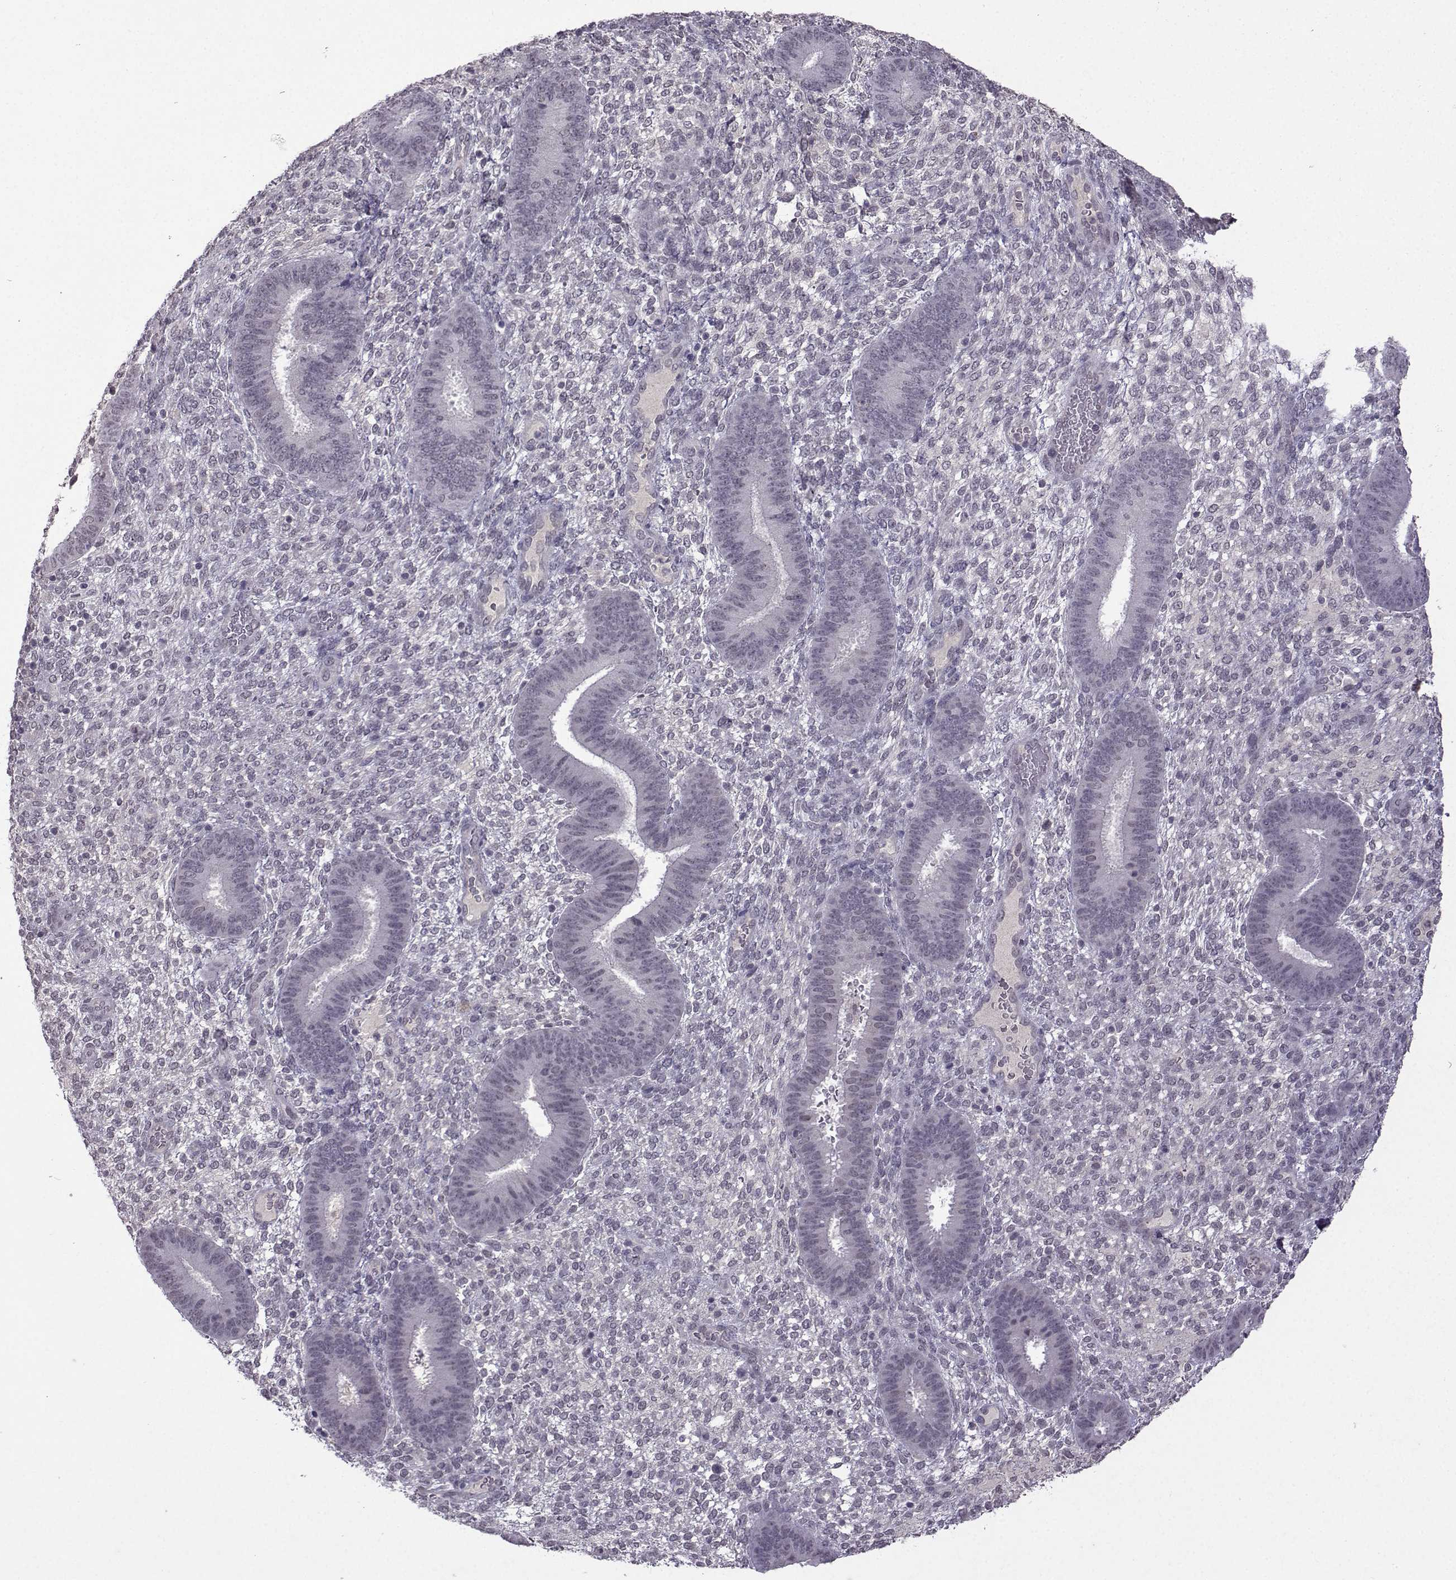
{"staining": {"intensity": "negative", "quantity": "none", "location": "none"}, "tissue": "endometrium", "cell_type": "Cells in endometrial stroma", "image_type": "normal", "snomed": [{"axis": "morphology", "description": "Normal tissue, NOS"}, {"axis": "topography", "description": "Endometrium"}], "caption": "Immunohistochemical staining of unremarkable endometrium shows no significant staining in cells in endometrial stroma.", "gene": "CCL28", "patient": {"sex": "female", "age": 39}}